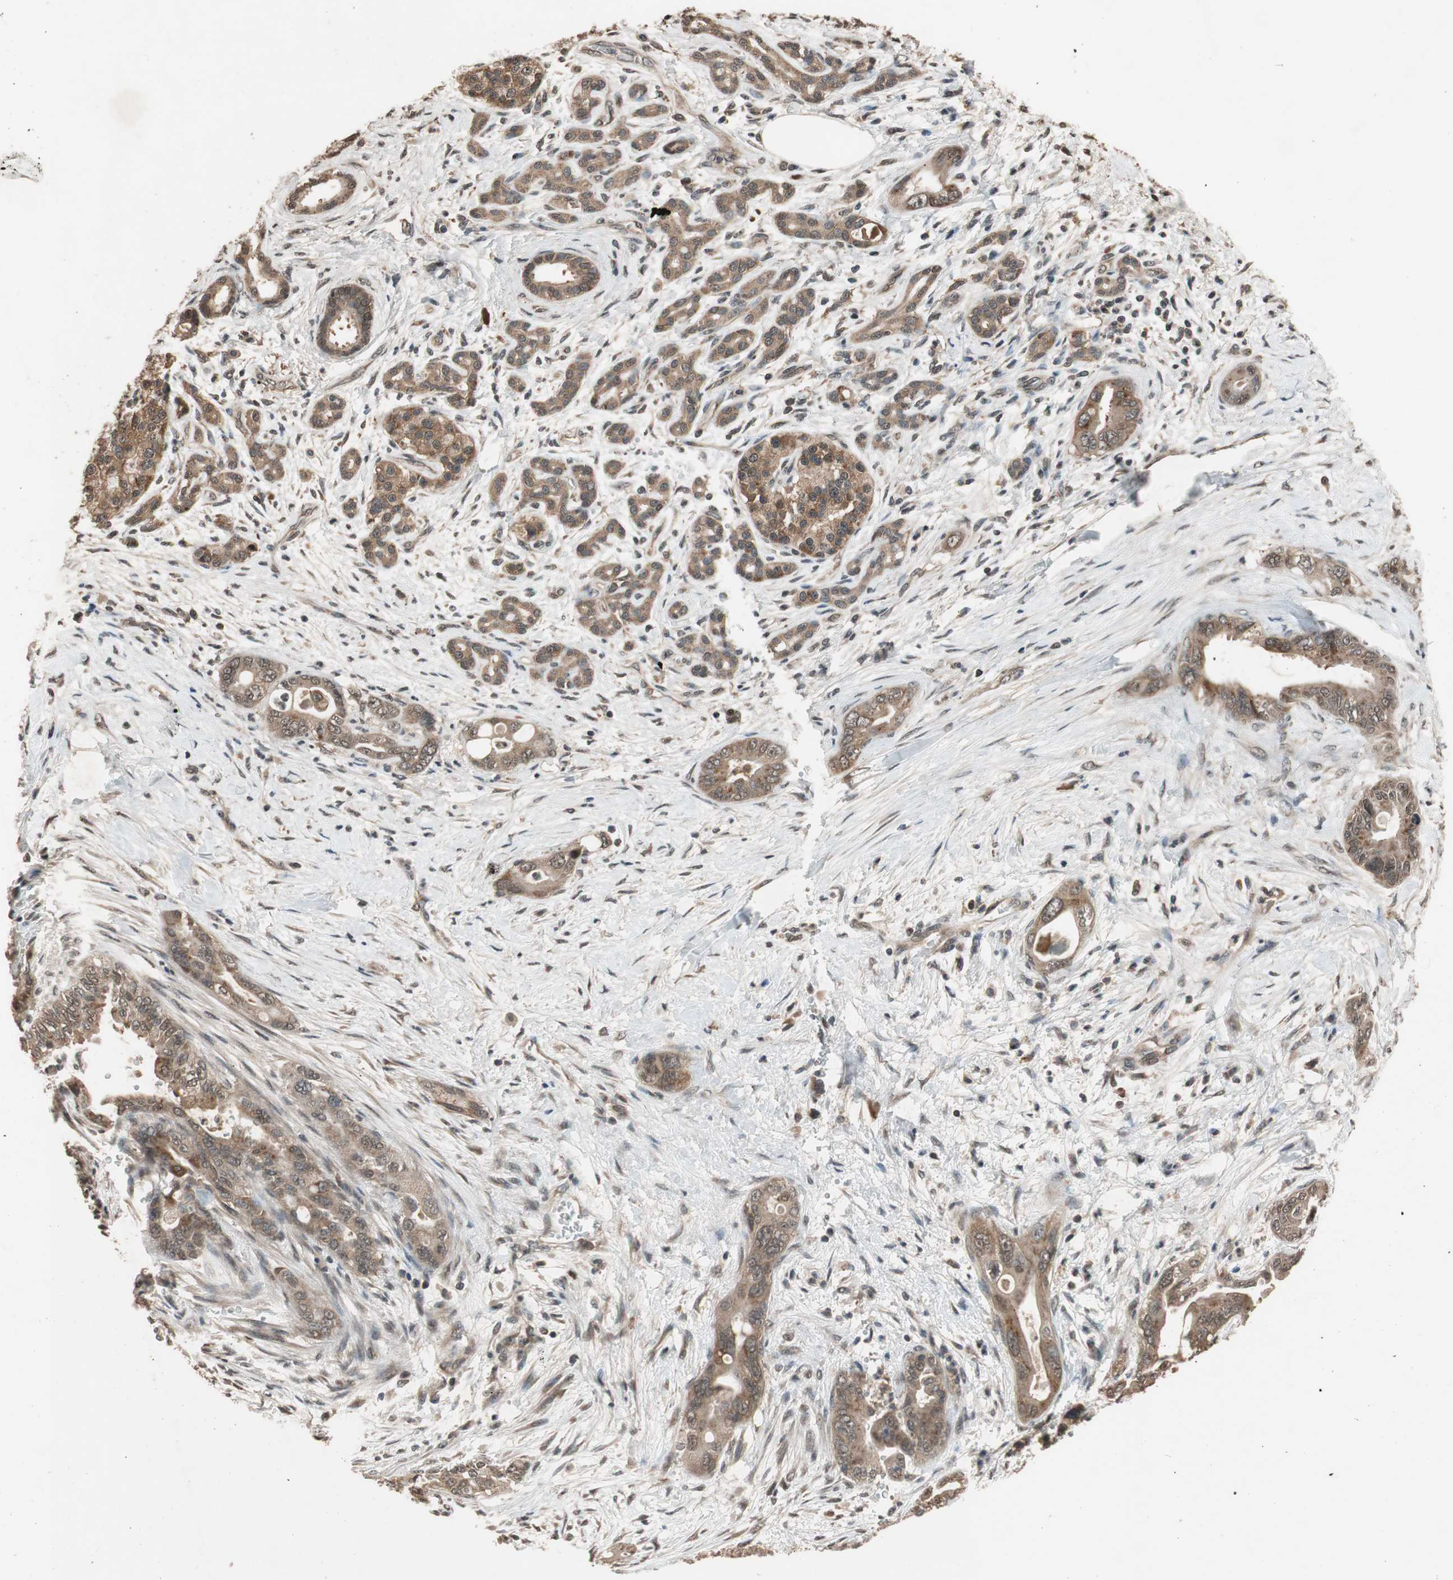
{"staining": {"intensity": "moderate", "quantity": ">75%", "location": "cytoplasmic/membranous"}, "tissue": "pancreatic cancer", "cell_type": "Tumor cells", "image_type": "cancer", "snomed": [{"axis": "morphology", "description": "Adenocarcinoma, NOS"}, {"axis": "topography", "description": "Pancreas"}], "caption": "Adenocarcinoma (pancreatic) stained with a protein marker demonstrates moderate staining in tumor cells.", "gene": "TMEM230", "patient": {"sex": "male", "age": 70}}